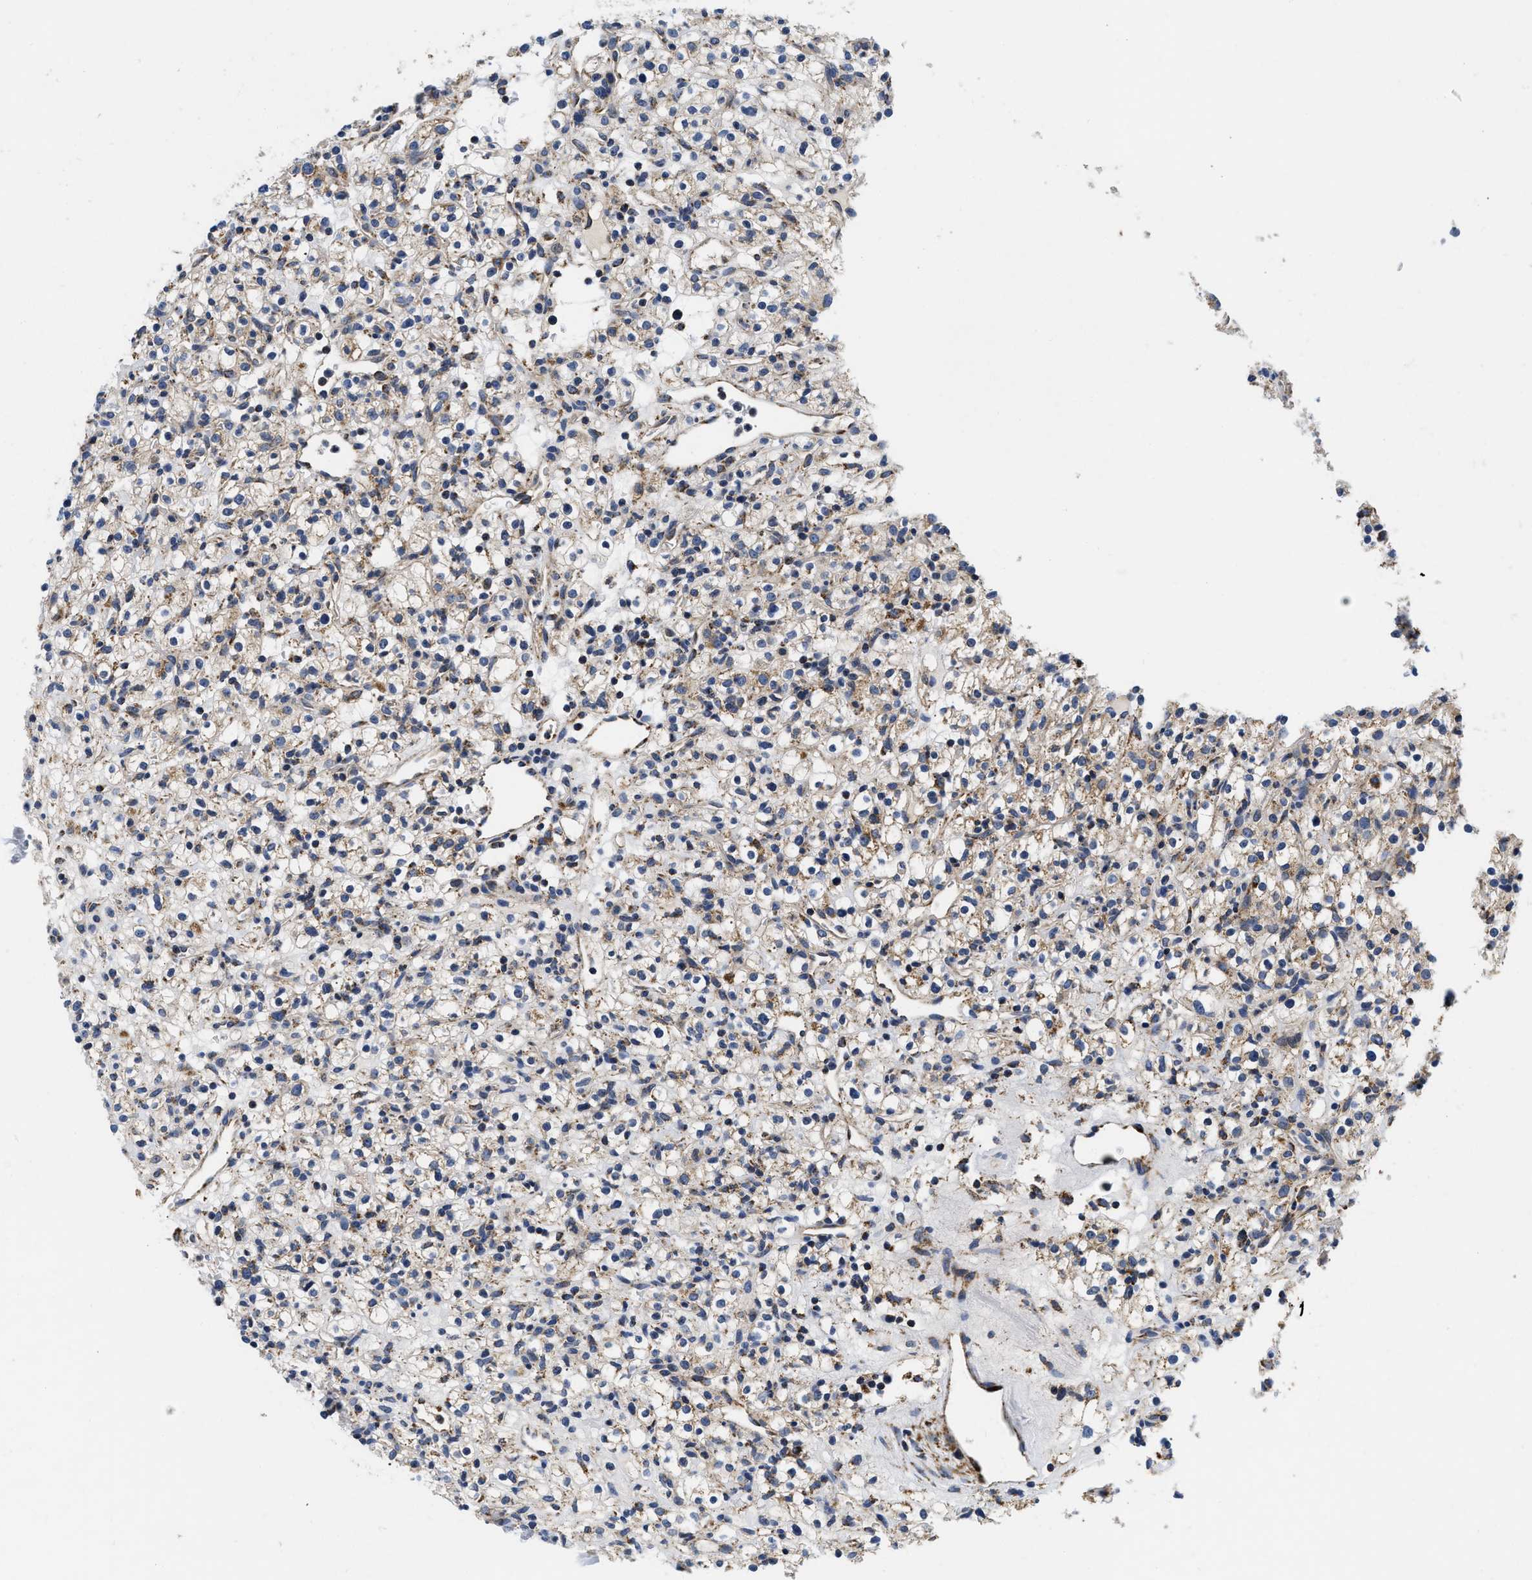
{"staining": {"intensity": "moderate", "quantity": "25%-75%", "location": "cytoplasmic/membranous"}, "tissue": "renal cancer", "cell_type": "Tumor cells", "image_type": "cancer", "snomed": [{"axis": "morphology", "description": "Normal tissue, NOS"}, {"axis": "morphology", "description": "Adenocarcinoma, NOS"}, {"axis": "topography", "description": "Kidney"}], "caption": "Immunohistochemical staining of human renal adenocarcinoma demonstrates medium levels of moderate cytoplasmic/membranous expression in approximately 25%-75% of tumor cells.", "gene": "PDP1", "patient": {"sex": "female", "age": 72}}